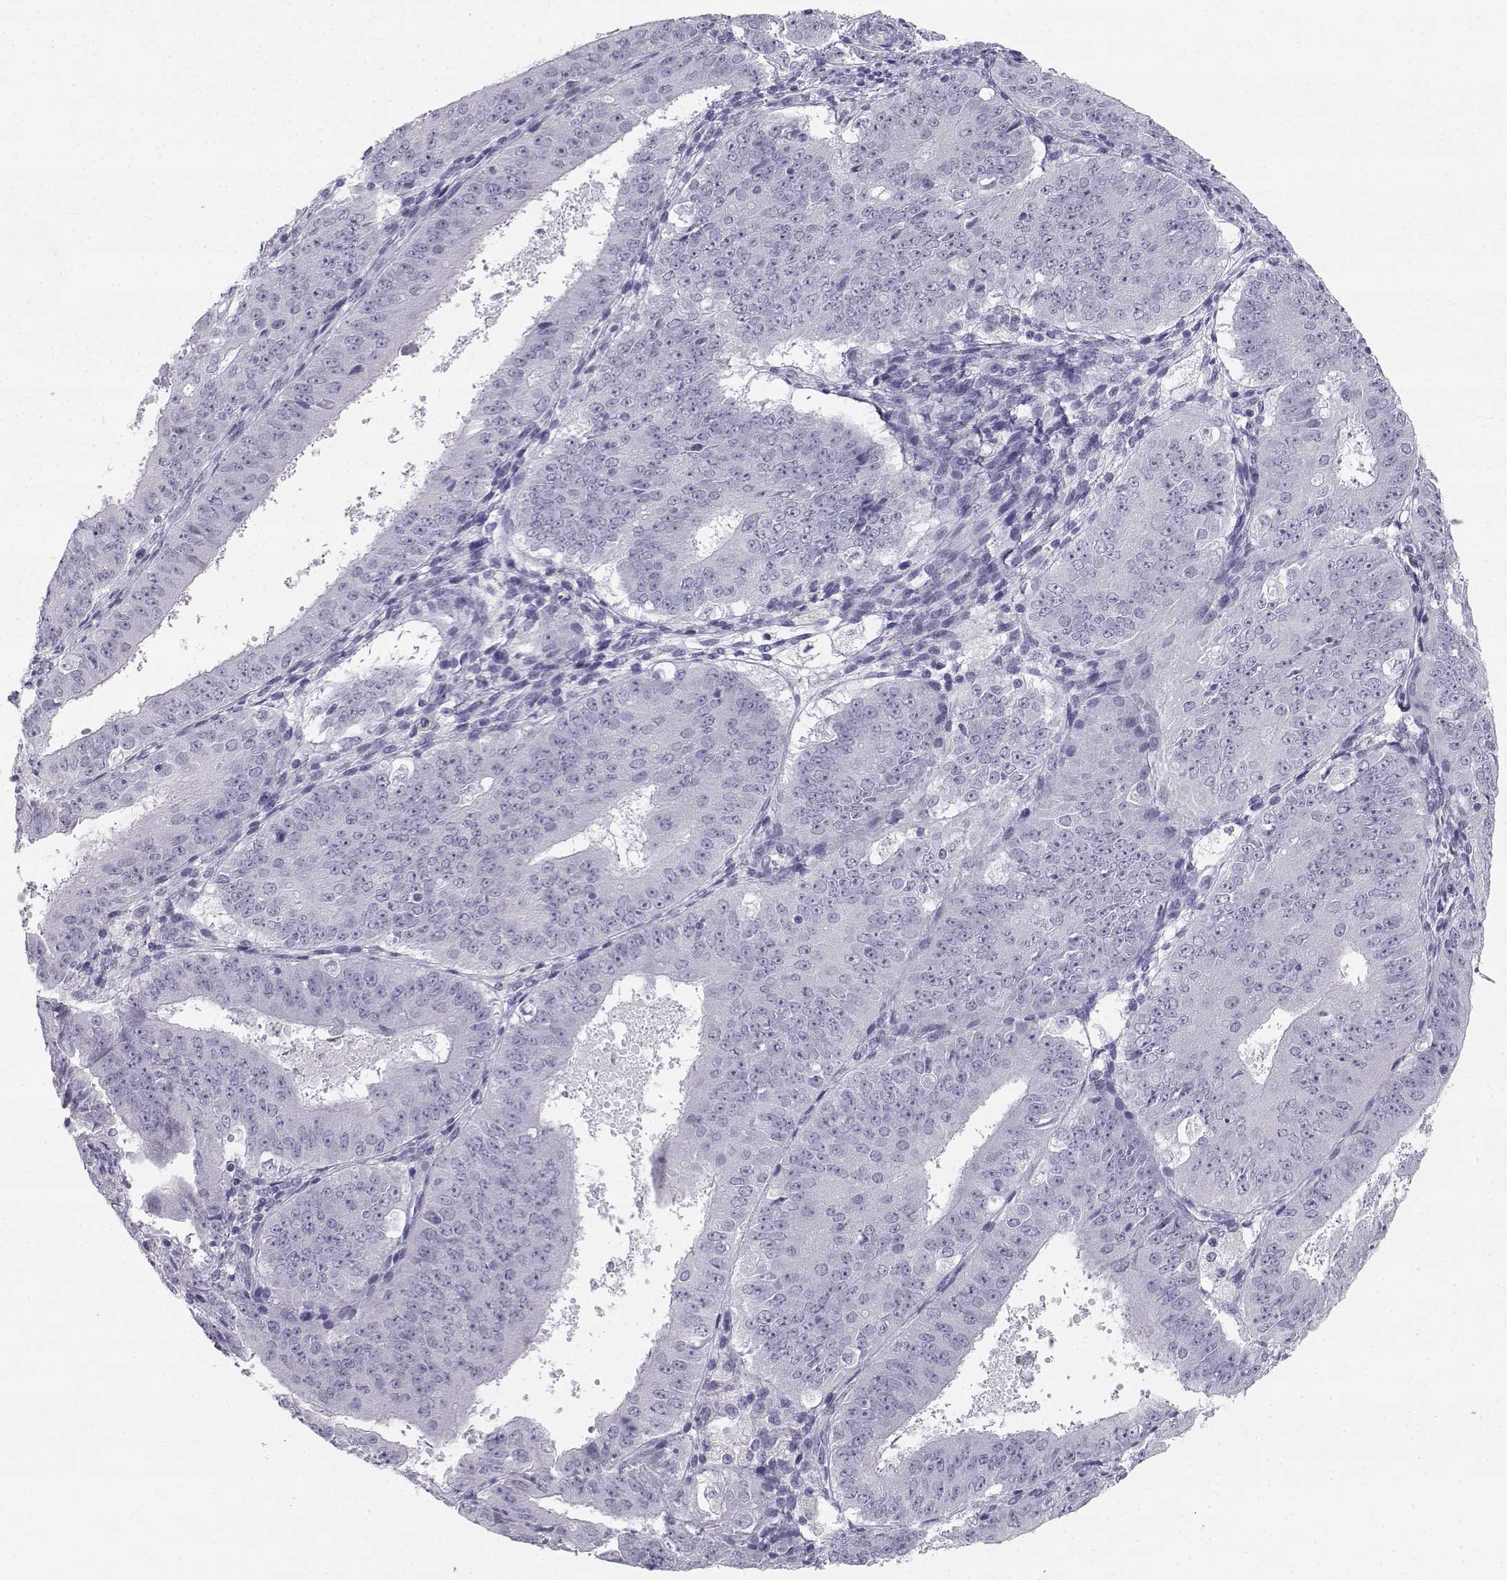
{"staining": {"intensity": "negative", "quantity": "none", "location": "none"}, "tissue": "ovarian cancer", "cell_type": "Tumor cells", "image_type": "cancer", "snomed": [{"axis": "morphology", "description": "Carcinoma, endometroid"}, {"axis": "topography", "description": "Ovary"}], "caption": "Tumor cells show no significant protein staining in ovarian endometroid carcinoma. The staining is performed using DAB (3,3'-diaminobenzidine) brown chromogen with nuclei counter-stained in using hematoxylin.", "gene": "SYCE1", "patient": {"sex": "female", "age": 42}}